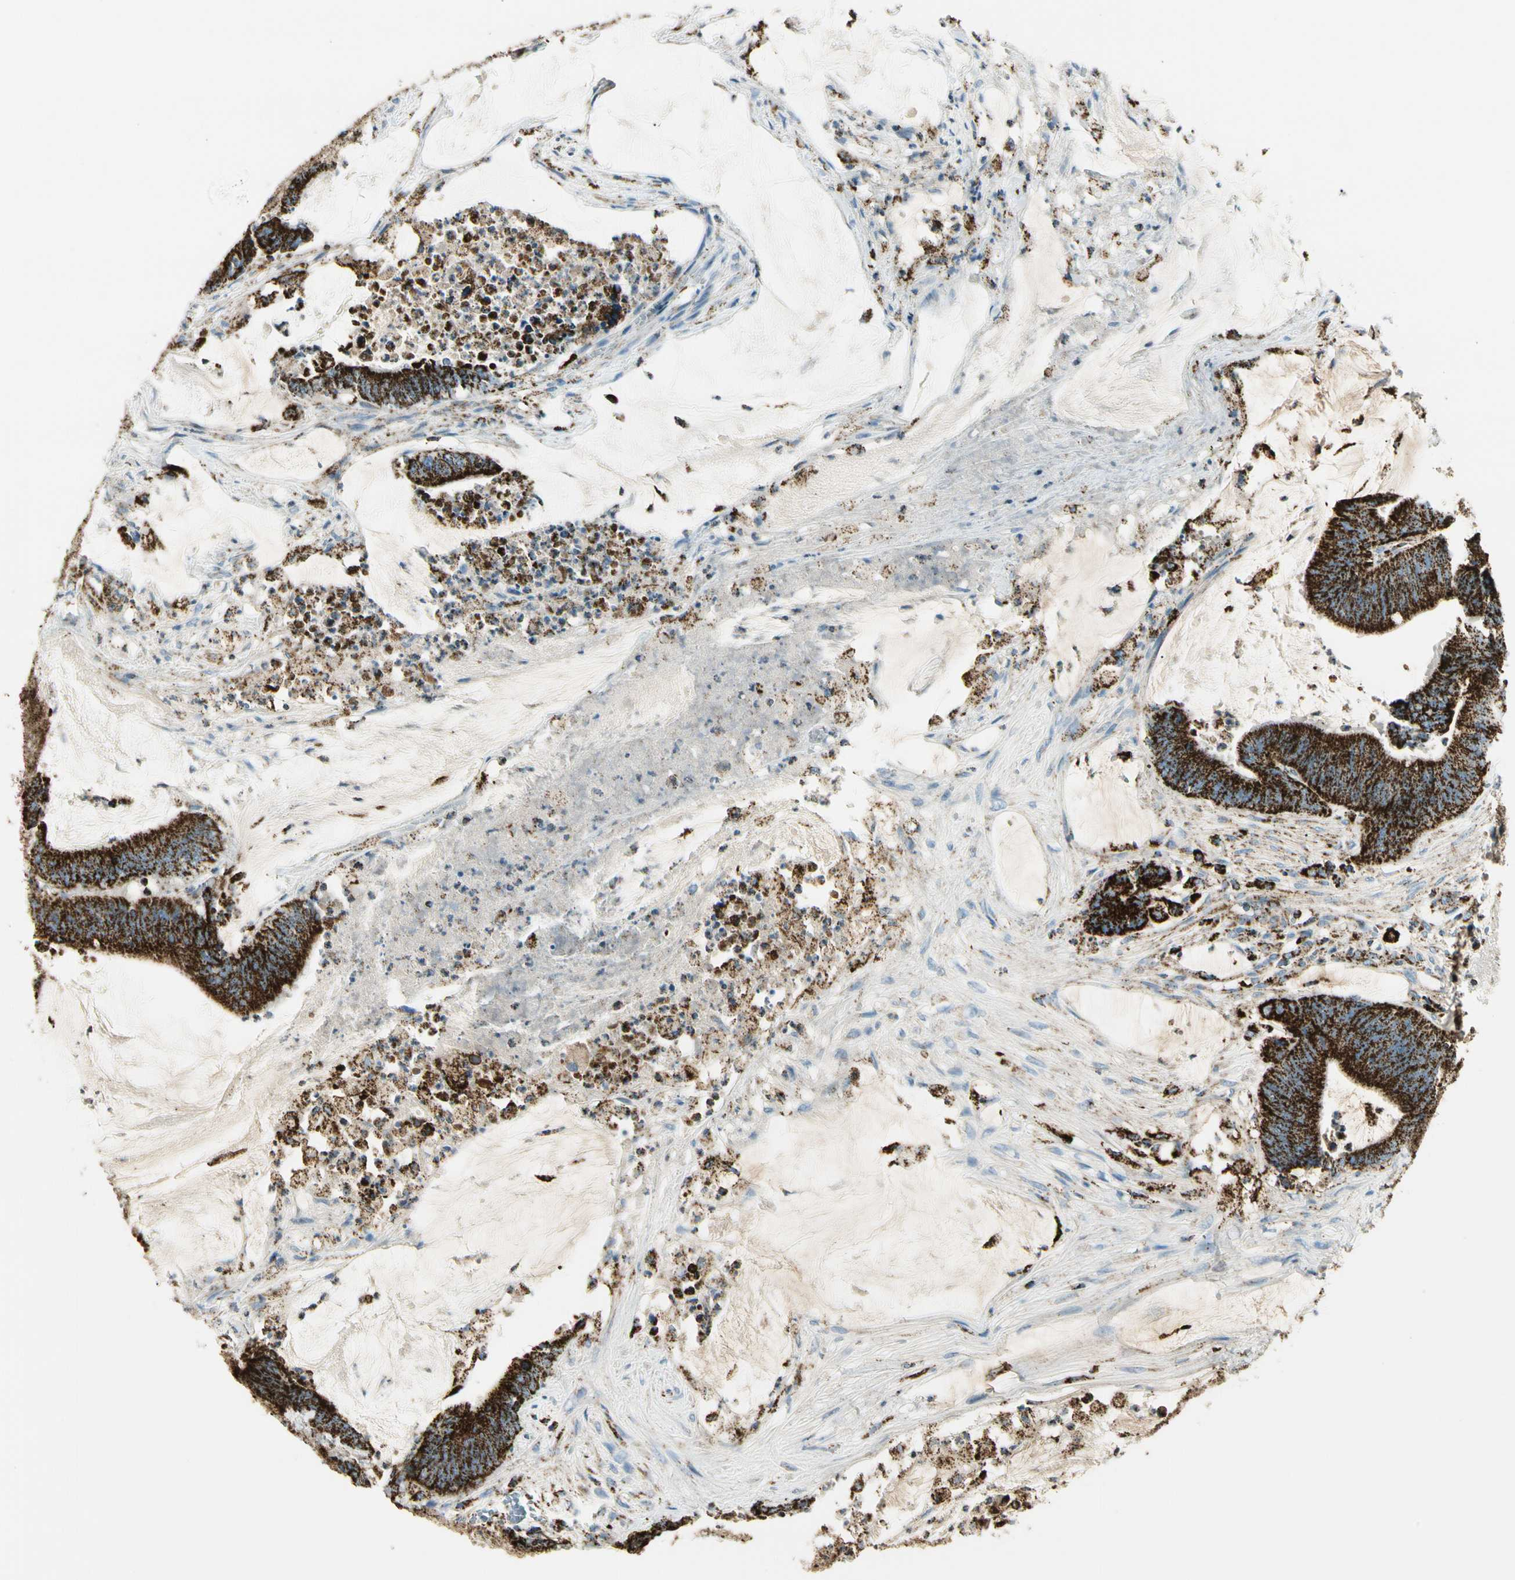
{"staining": {"intensity": "strong", "quantity": ">75%", "location": "cytoplasmic/membranous"}, "tissue": "colorectal cancer", "cell_type": "Tumor cells", "image_type": "cancer", "snomed": [{"axis": "morphology", "description": "Adenocarcinoma, NOS"}, {"axis": "topography", "description": "Rectum"}], "caption": "IHC of human colorectal adenocarcinoma demonstrates high levels of strong cytoplasmic/membranous expression in approximately >75% of tumor cells.", "gene": "ME2", "patient": {"sex": "female", "age": 66}}